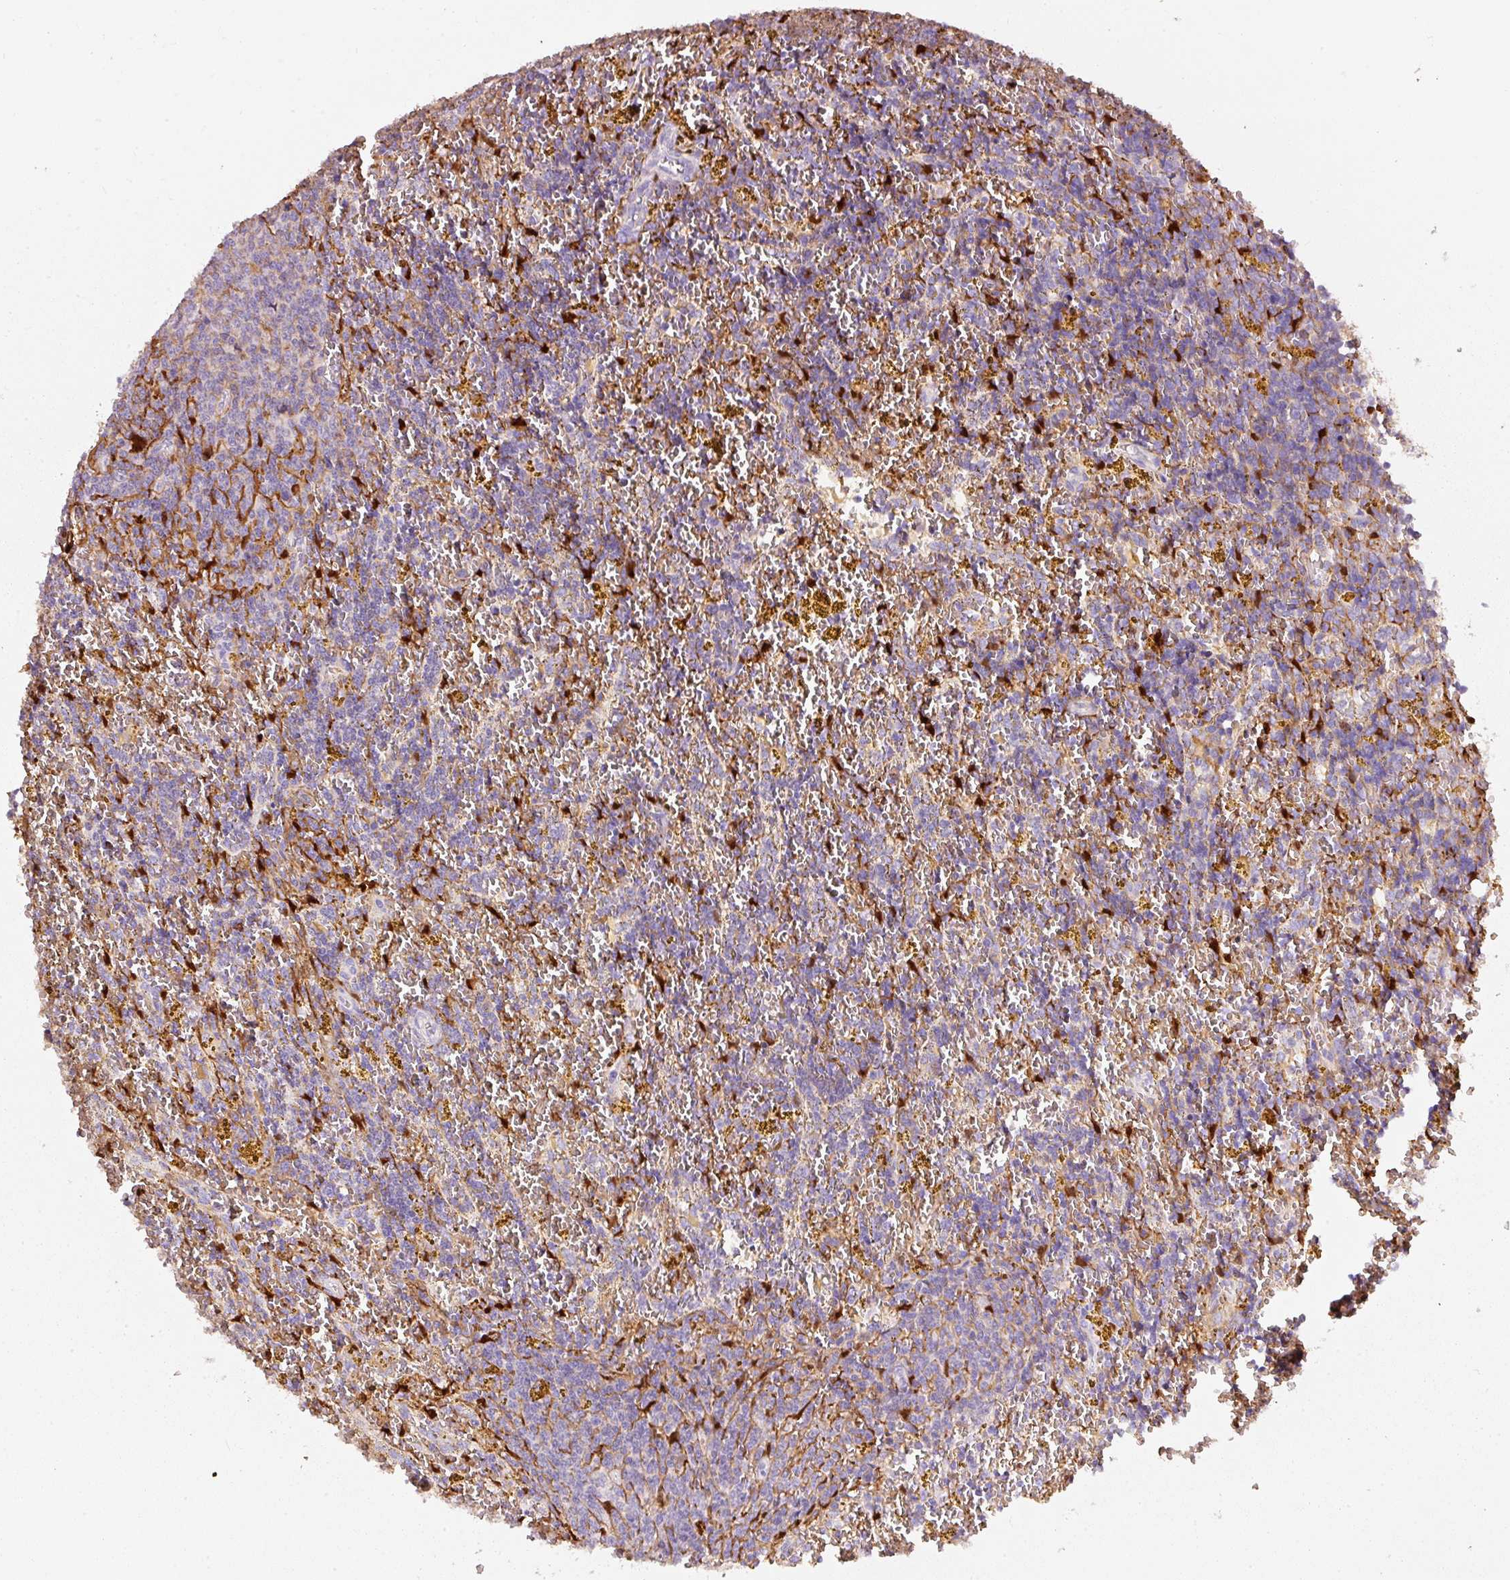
{"staining": {"intensity": "negative", "quantity": "none", "location": "none"}, "tissue": "lymphoma", "cell_type": "Tumor cells", "image_type": "cancer", "snomed": [{"axis": "morphology", "description": "Malignant lymphoma, non-Hodgkin's type, Low grade"}, {"axis": "topography", "description": "Spleen"}, {"axis": "topography", "description": "Lymph node"}], "caption": "Tumor cells are negative for brown protein staining in lymphoma. (DAB (3,3'-diaminobenzidine) immunohistochemistry (IHC), high magnification).", "gene": "IQGAP2", "patient": {"sex": "female", "age": 66}}